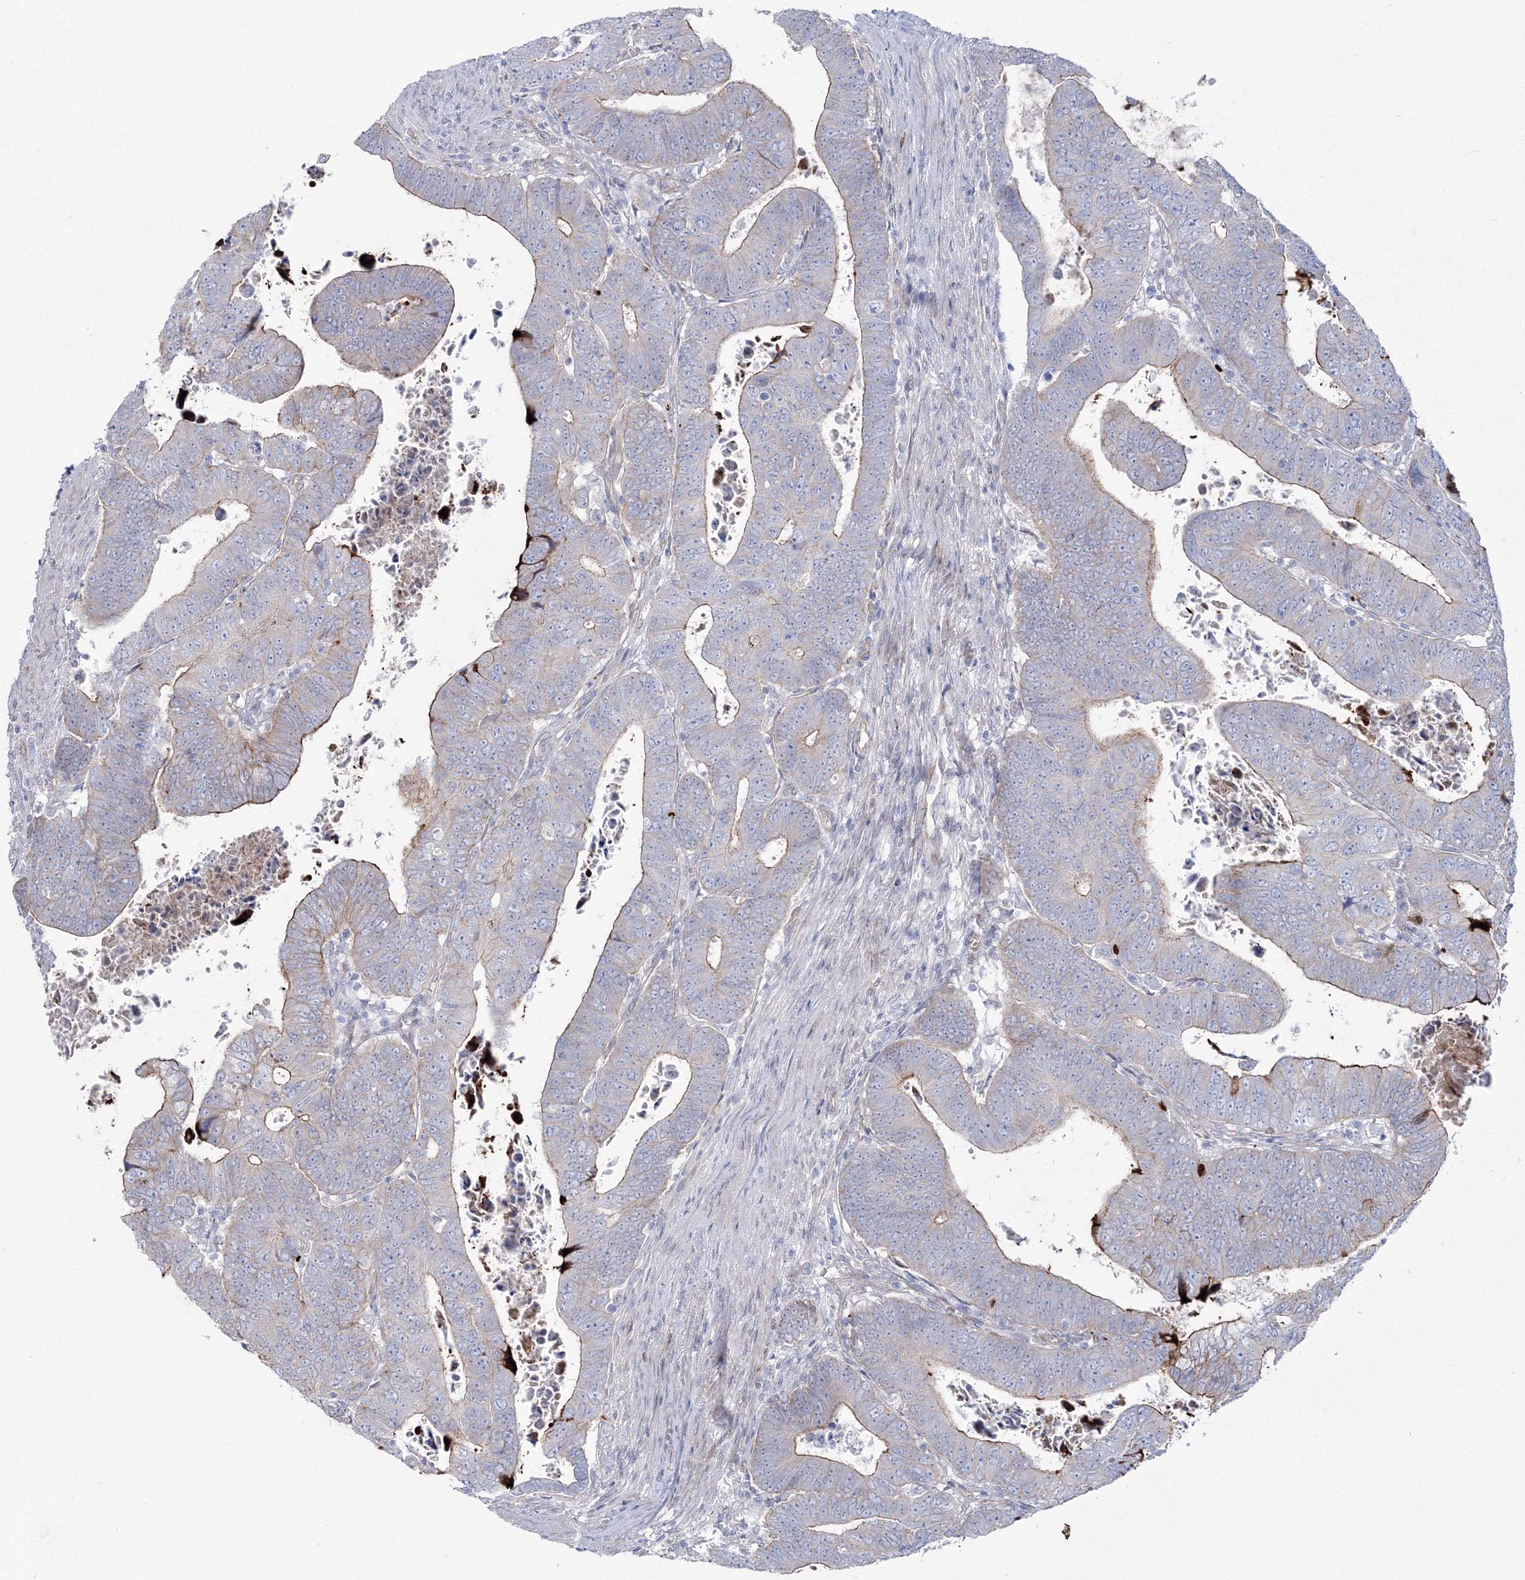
{"staining": {"intensity": "moderate", "quantity": "<25%", "location": "cytoplasmic/membranous"}, "tissue": "colorectal cancer", "cell_type": "Tumor cells", "image_type": "cancer", "snomed": [{"axis": "morphology", "description": "Normal tissue, NOS"}, {"axis": "morphology", "description": "Adenocarcinoma, NOS"}, {"axis": "topography", "description": "Rectum"}], "caption": "Protein staining of adenocarcinoma (colorectal) tissue shows moderate cytoplasmic/membranous staining in approximately <25% of tumor cells. (DAB = brown stain, brightfield microscopy at high magnification).", "gene": "HYAL2", "patient": {"sex": "female", "age": 65}}